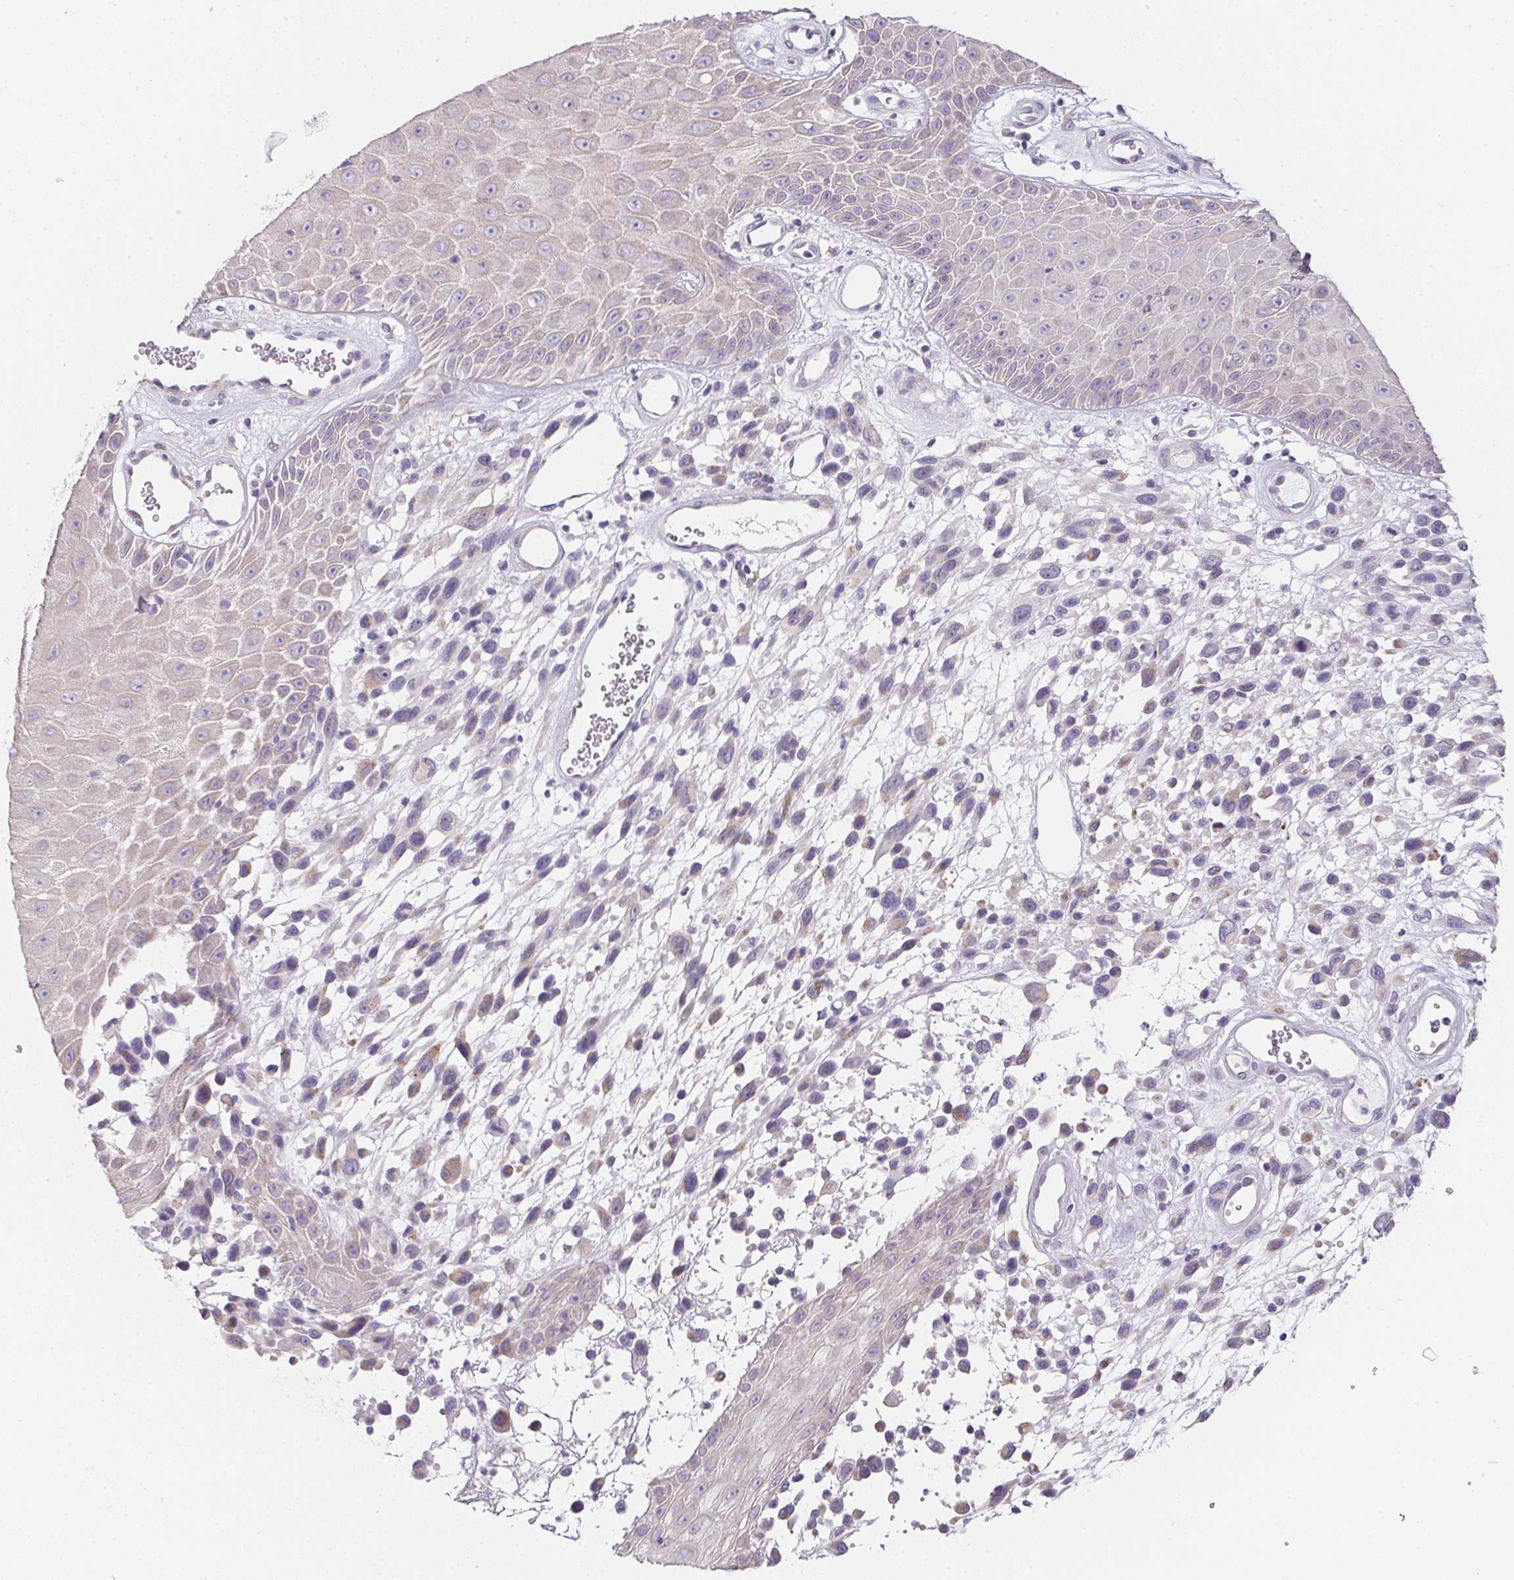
{"staining": {"intensity": "weak", "quantity": "<25%", "location": "cytoplasmic/membranous"}, "tissue": "melanoma", "cell_type": "Tumor cells", "image_type": "cancer", "snomed": [{"axis": "morphology", "description": "Malignant melanoma, NOS"}, {"axis": "topography", "description": "Skin"}], "caption": "A micrograph of malignant melanoma stained for a protein shows no brown staining in tumor cells.", "gene": "MAP1A", "patient": {"sex": "male", "age": 68}}